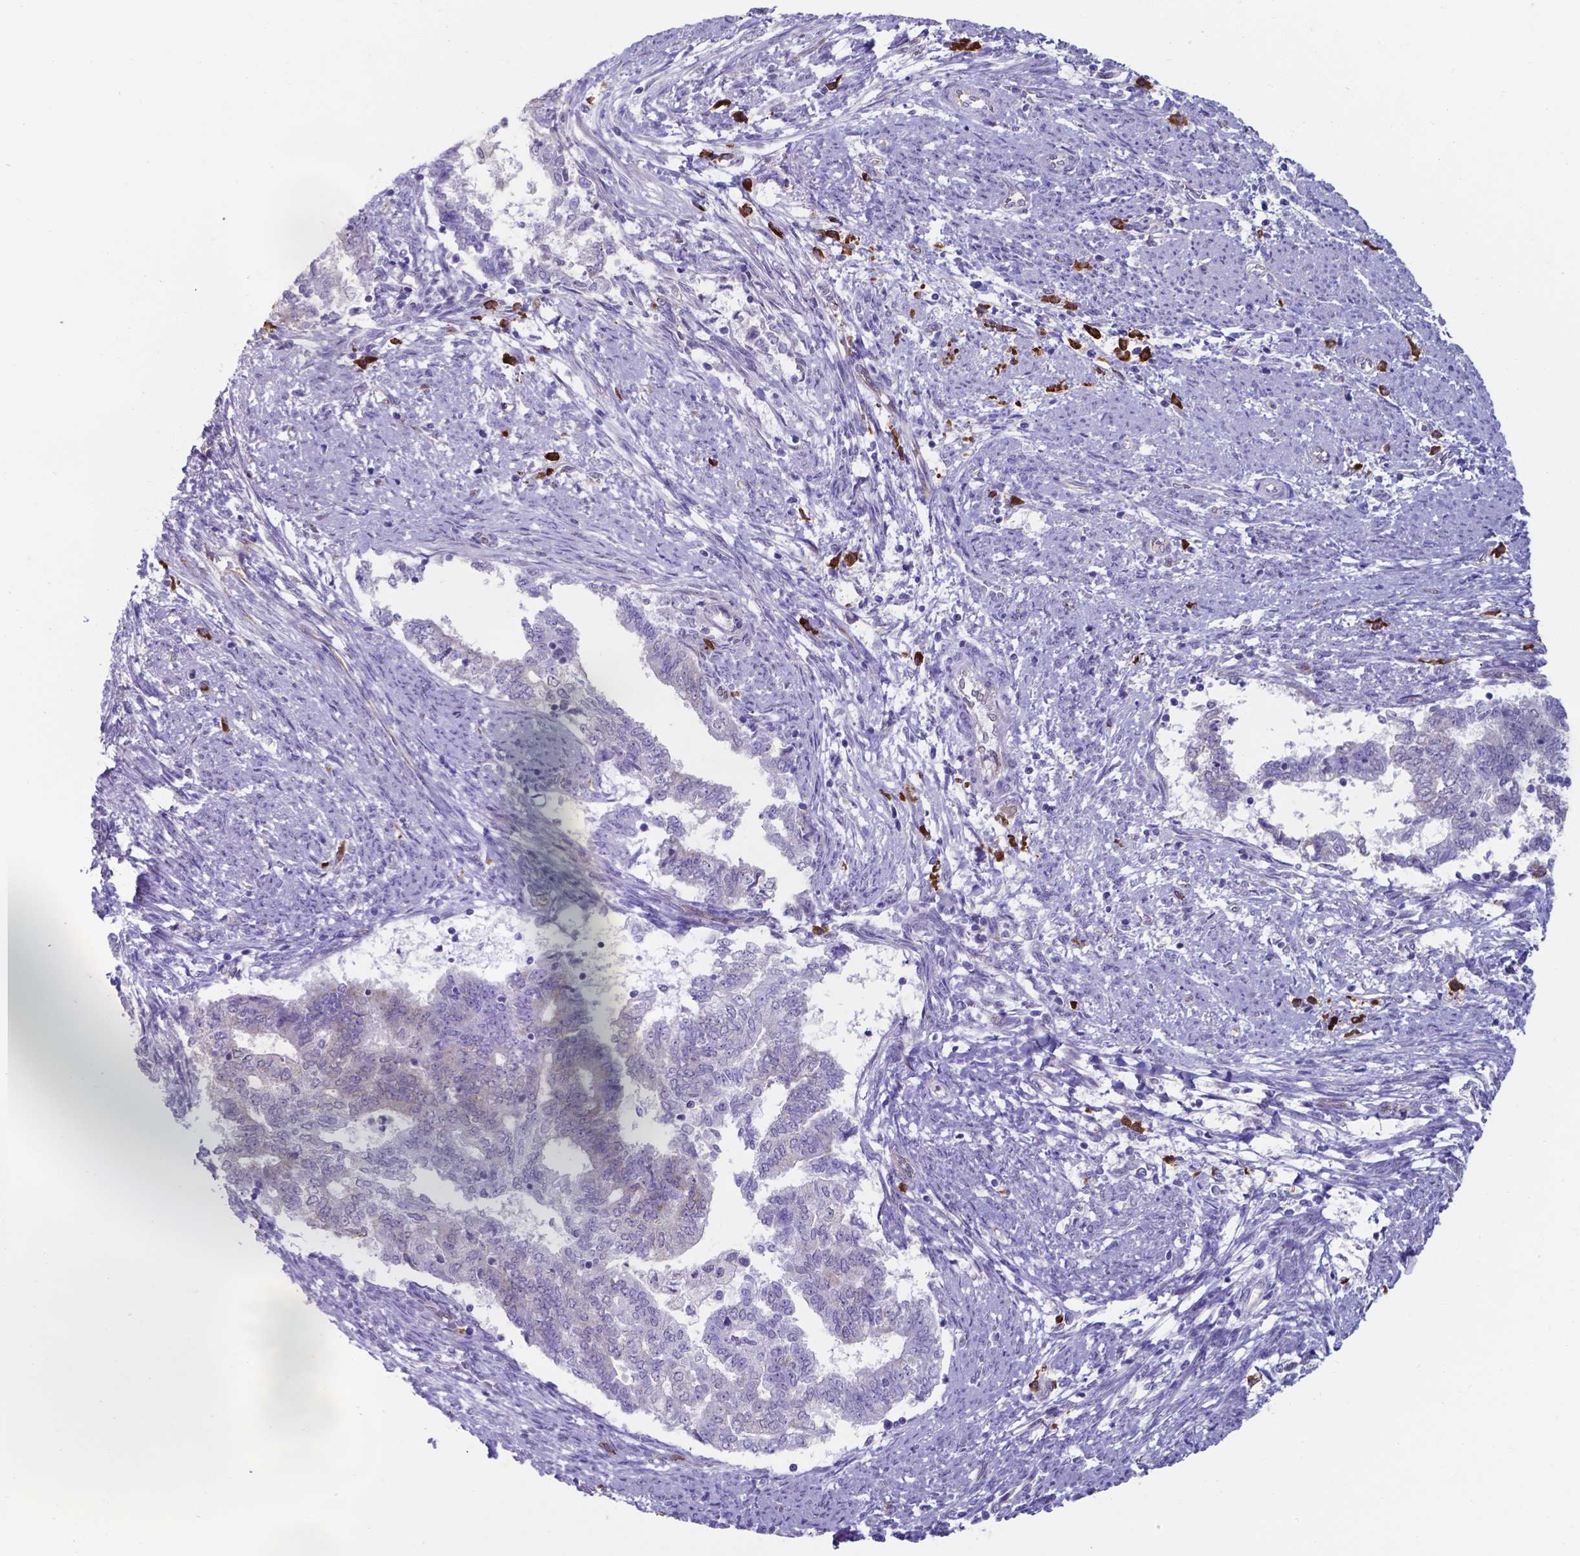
{"staining": {"intensity": "negative", "quantity": "none", "location": "none"}, "tissue": "endometrial cancer", "cell_type": "Tumor cells", "image_type": "cancer", "snomed": [{"axis": "morphology", "description": "Adenocarcinoma, NOS"}, {"axis": "topography", "description": "Endometrium"}], "caption": "This is an immunohistochemistry (IHC) micrograph of human adenocarcinoma (endometrial). There is no staining in tumor cells.", "gene": "UBE2J1", "patient": {"sex": "female", "age": 65}}